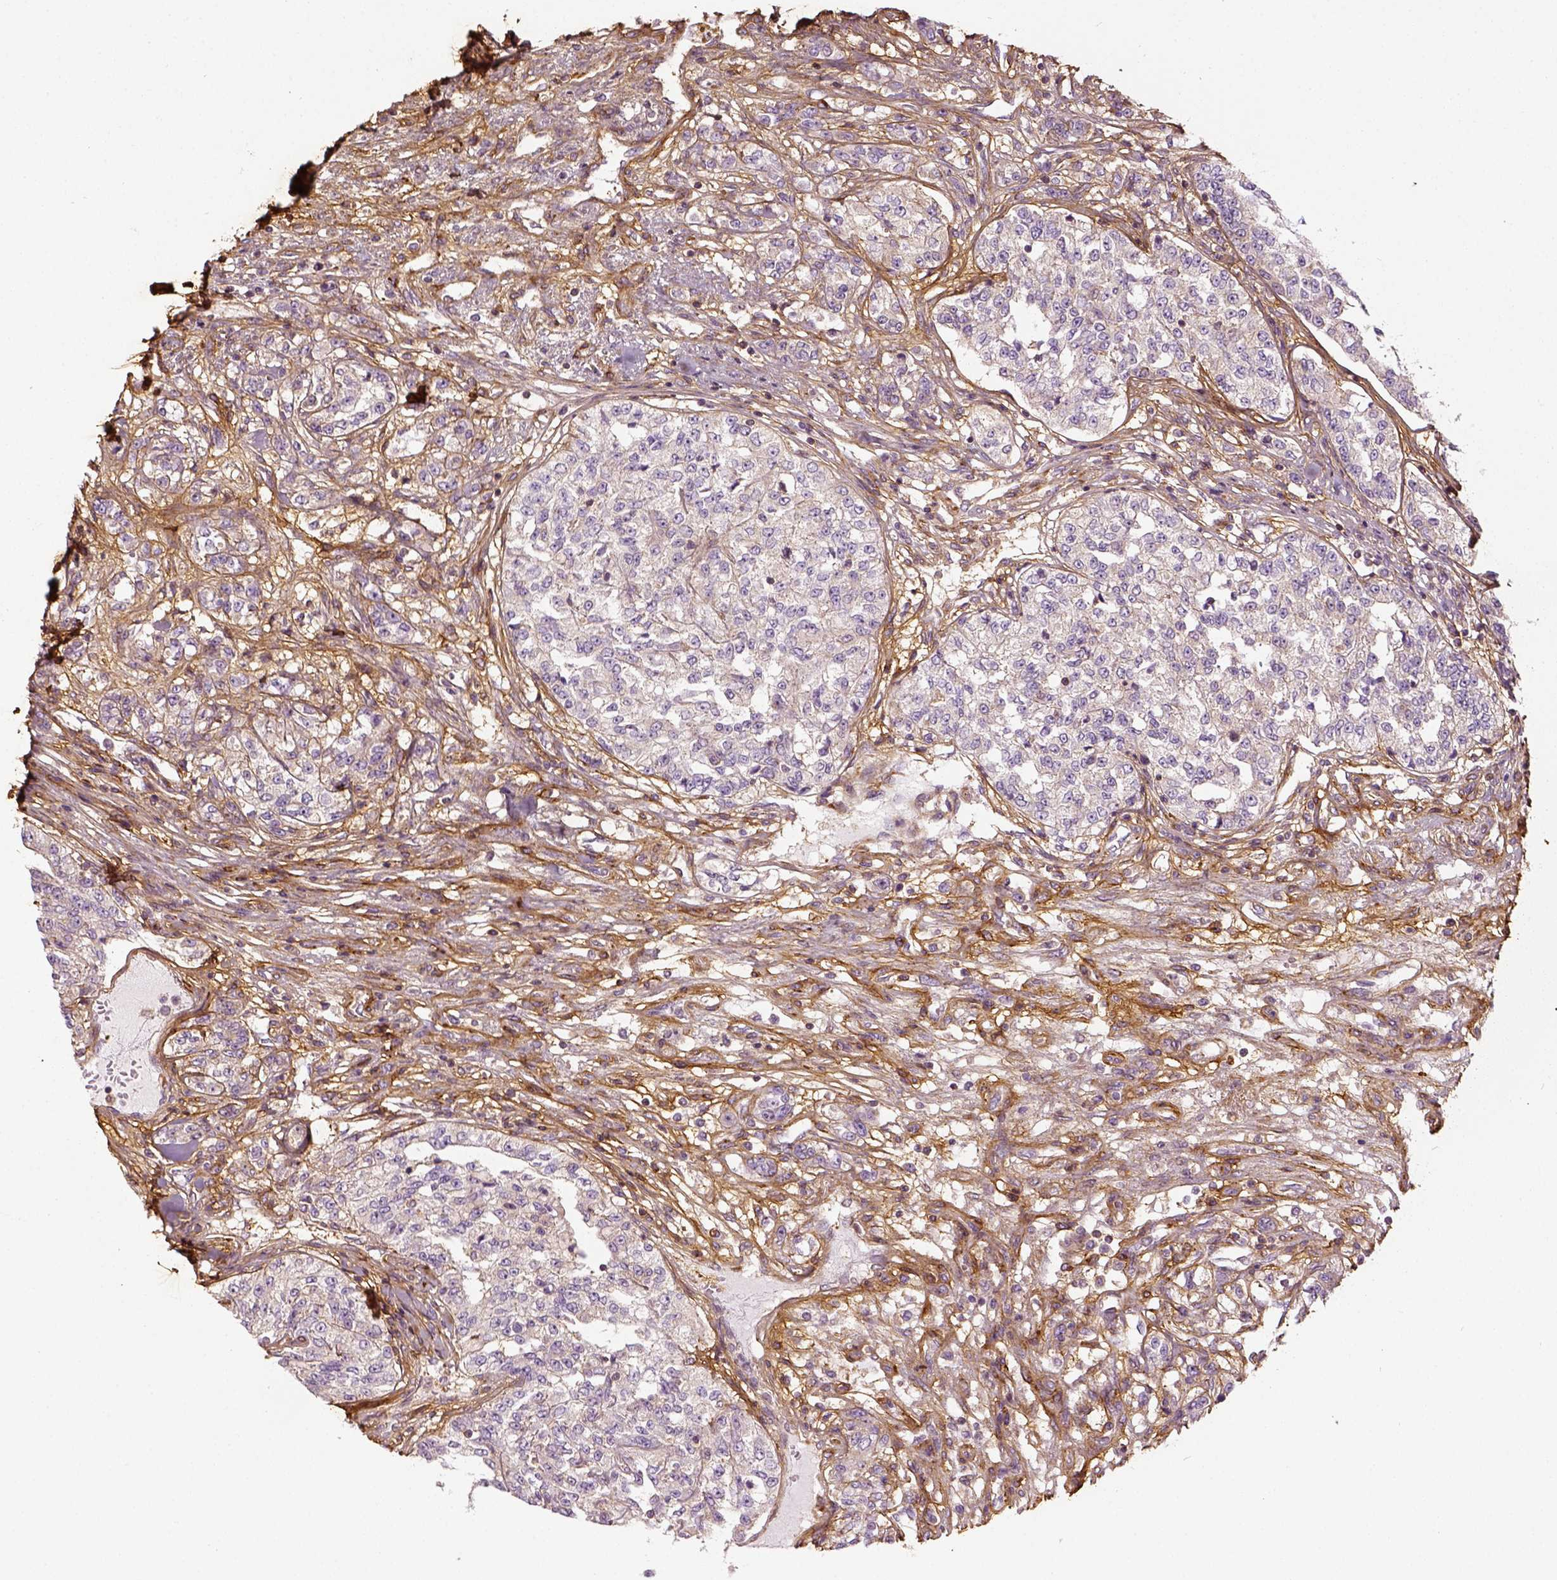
{"staining": {"intensity": "negative", "quantity": "none", "location": "none"}, "tissue": "renal cancer", "cell_type": "Tumor cells", "image_type": "cancer", "snomed": [{"axis": "morphology", "description": "Adenocarcinoma, NOS"}, {"axis": "topography", "description": "Kidney"}], "caption": "Immunohistochemistry (IHC) image of neoplastic tissue: human renal cancer (adenocarcinoma) stained with DAB shows no significant protein positivity in tumor cells. (DAB (3,3'-diaminobenzidine) immunohistochemistry (IHC) with hematoxylin counter stain).", "gene": "COL6A2", "patient": {"sex": "female", "age": 63}}